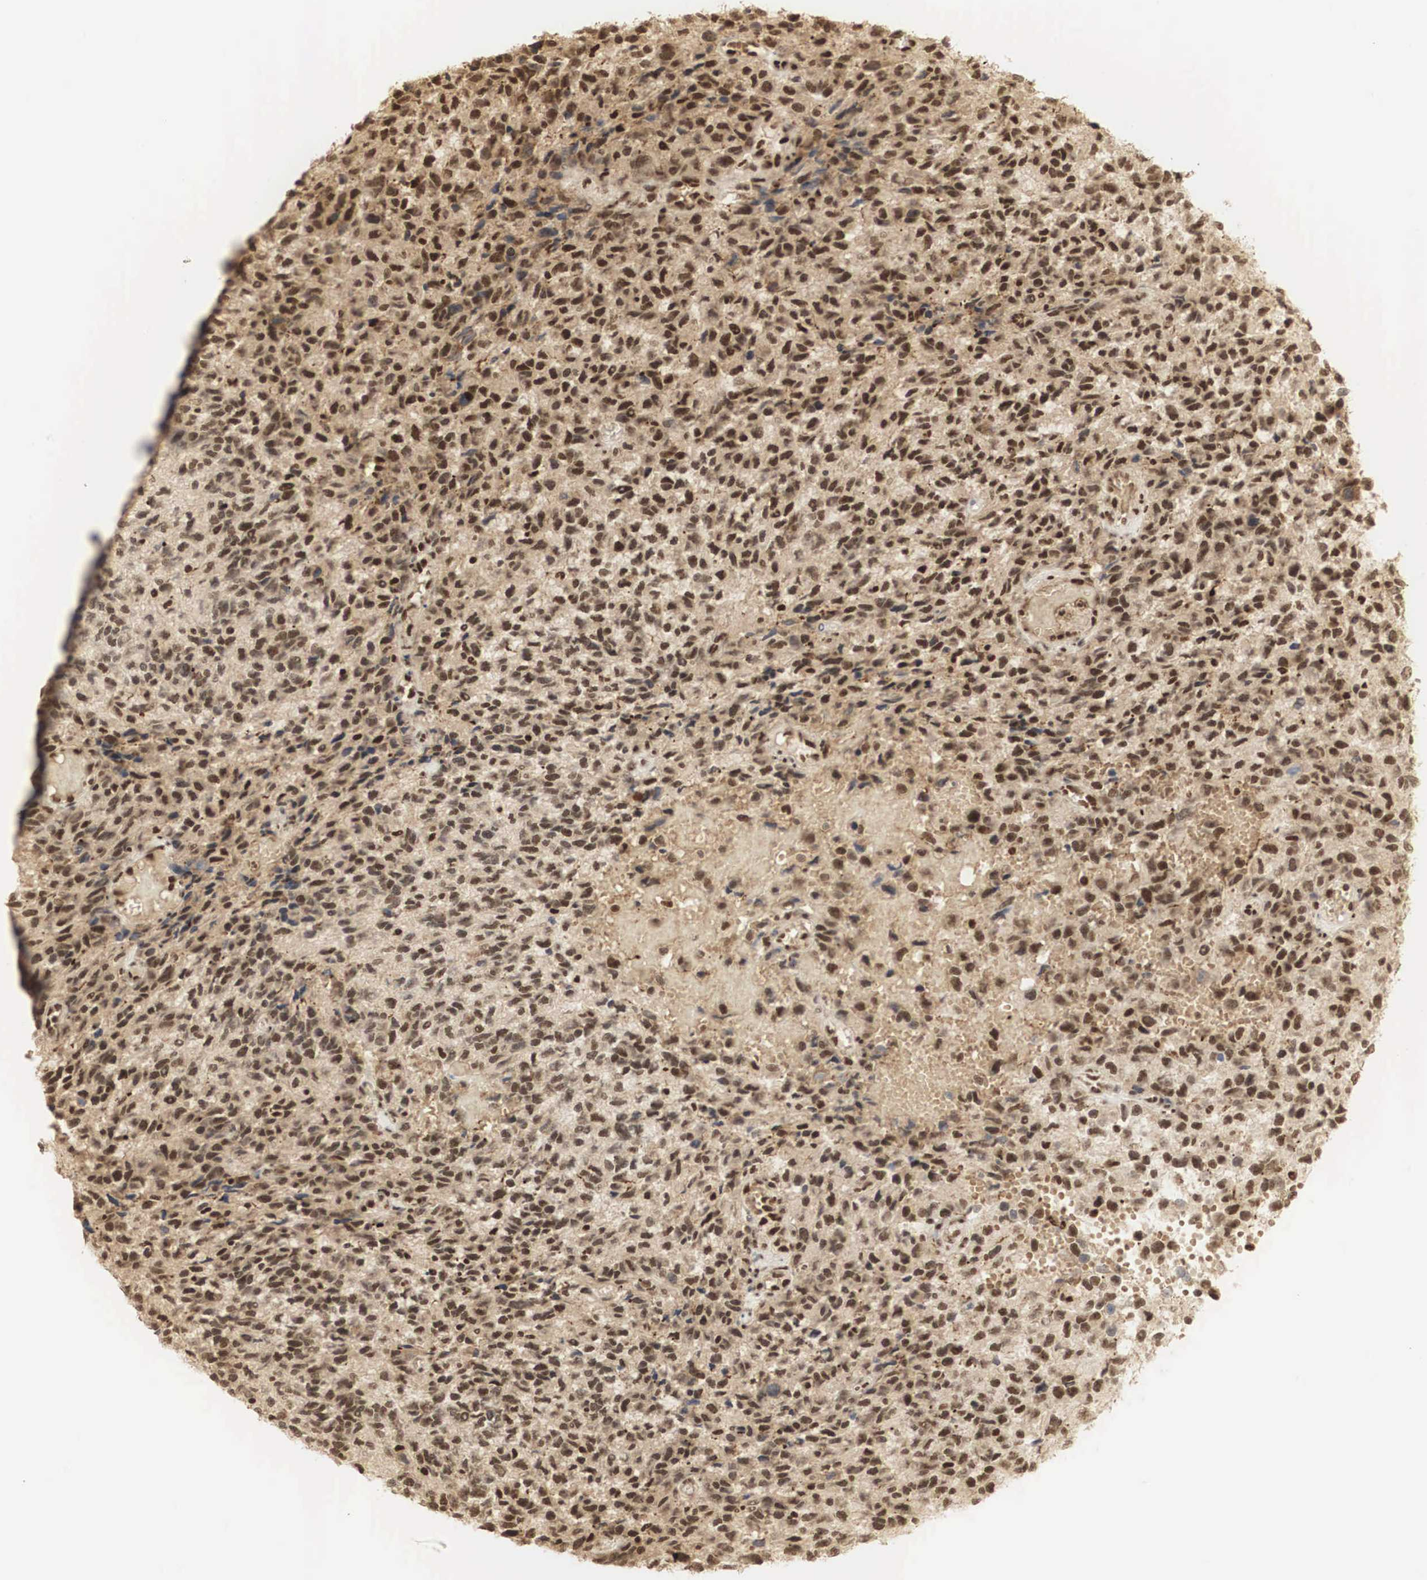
{"staining": {"intensity": "moderate", "quantity": ">75%", "location": "cytoplasmic/membranous,nuclear"}, "tissue": "glioma", "cell_type": "Tumor cells", "image_type": "cancer", "snomed": [{"axis": "morphology", "description": "Glioma, malignant, High grade"}, {"axis": "topography", "description": "Brain"}], "caption": "High-grade glioma (malignant) tissue demonstrates moderate cytoplasmic/membranous and nuclear expression in about >75% of tumor cells", "gene": "RNF113A", "patient": {"sex": "male", "age": 77}}